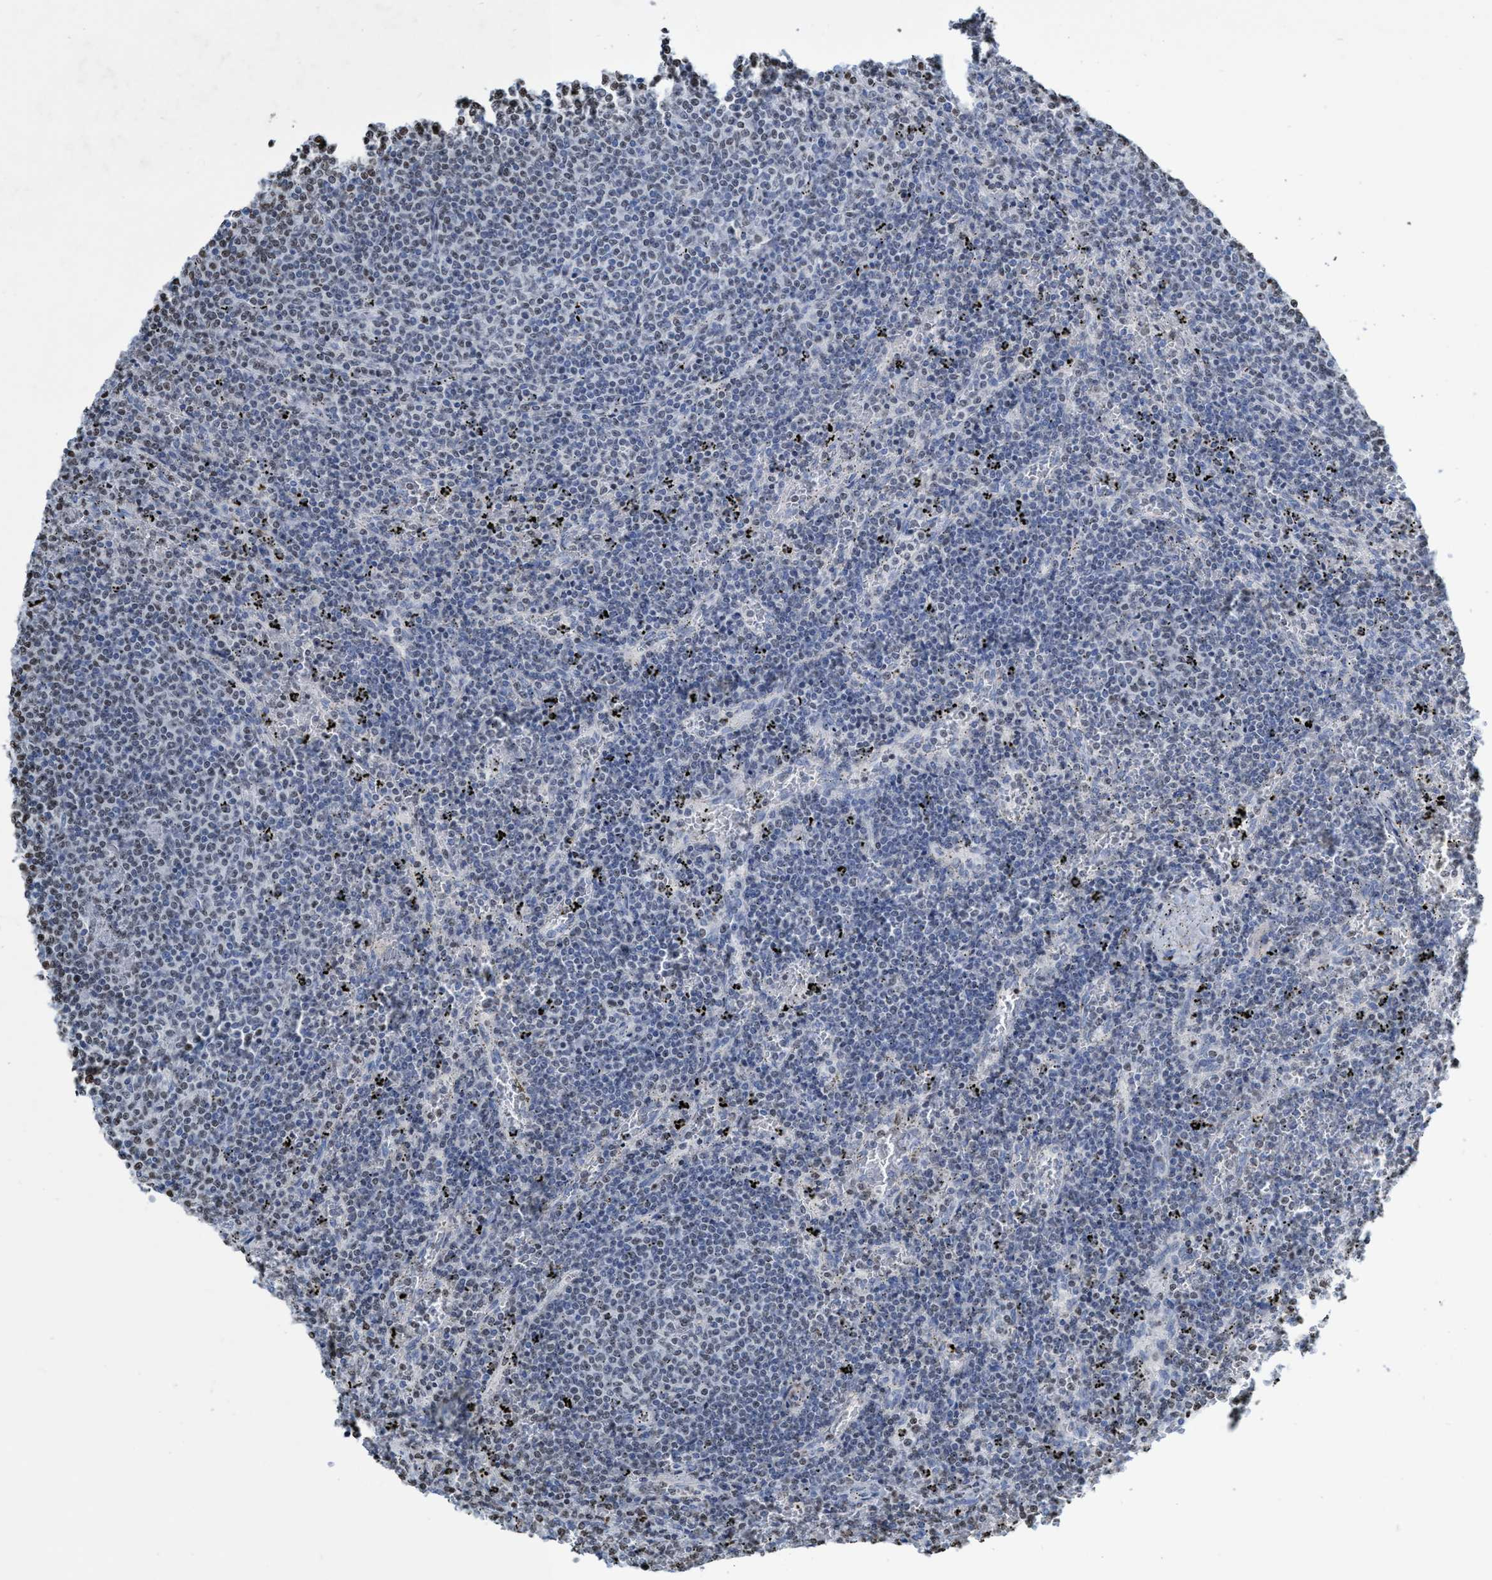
{"staining": {"intensity": "weak", "quantity": "<25%", "location": "nuclear"}, "tissue": "lymphoma", "cell_type": "Tumor cells", "image_type": "cancer", "snomed": [{"axis": "morphology", "description": "Malignant lymphoma, non-Hodgkin's type, Low grade"}, {"axis": "topography", "description": "Spleen"}], "caption": "Immunohistochemistry micrograph of human lymphoma stained for a protein (brown), which displays no positivity in tumor cells.", "gene": "CBX2", "patient": {"sex": "female", "age": 50}}